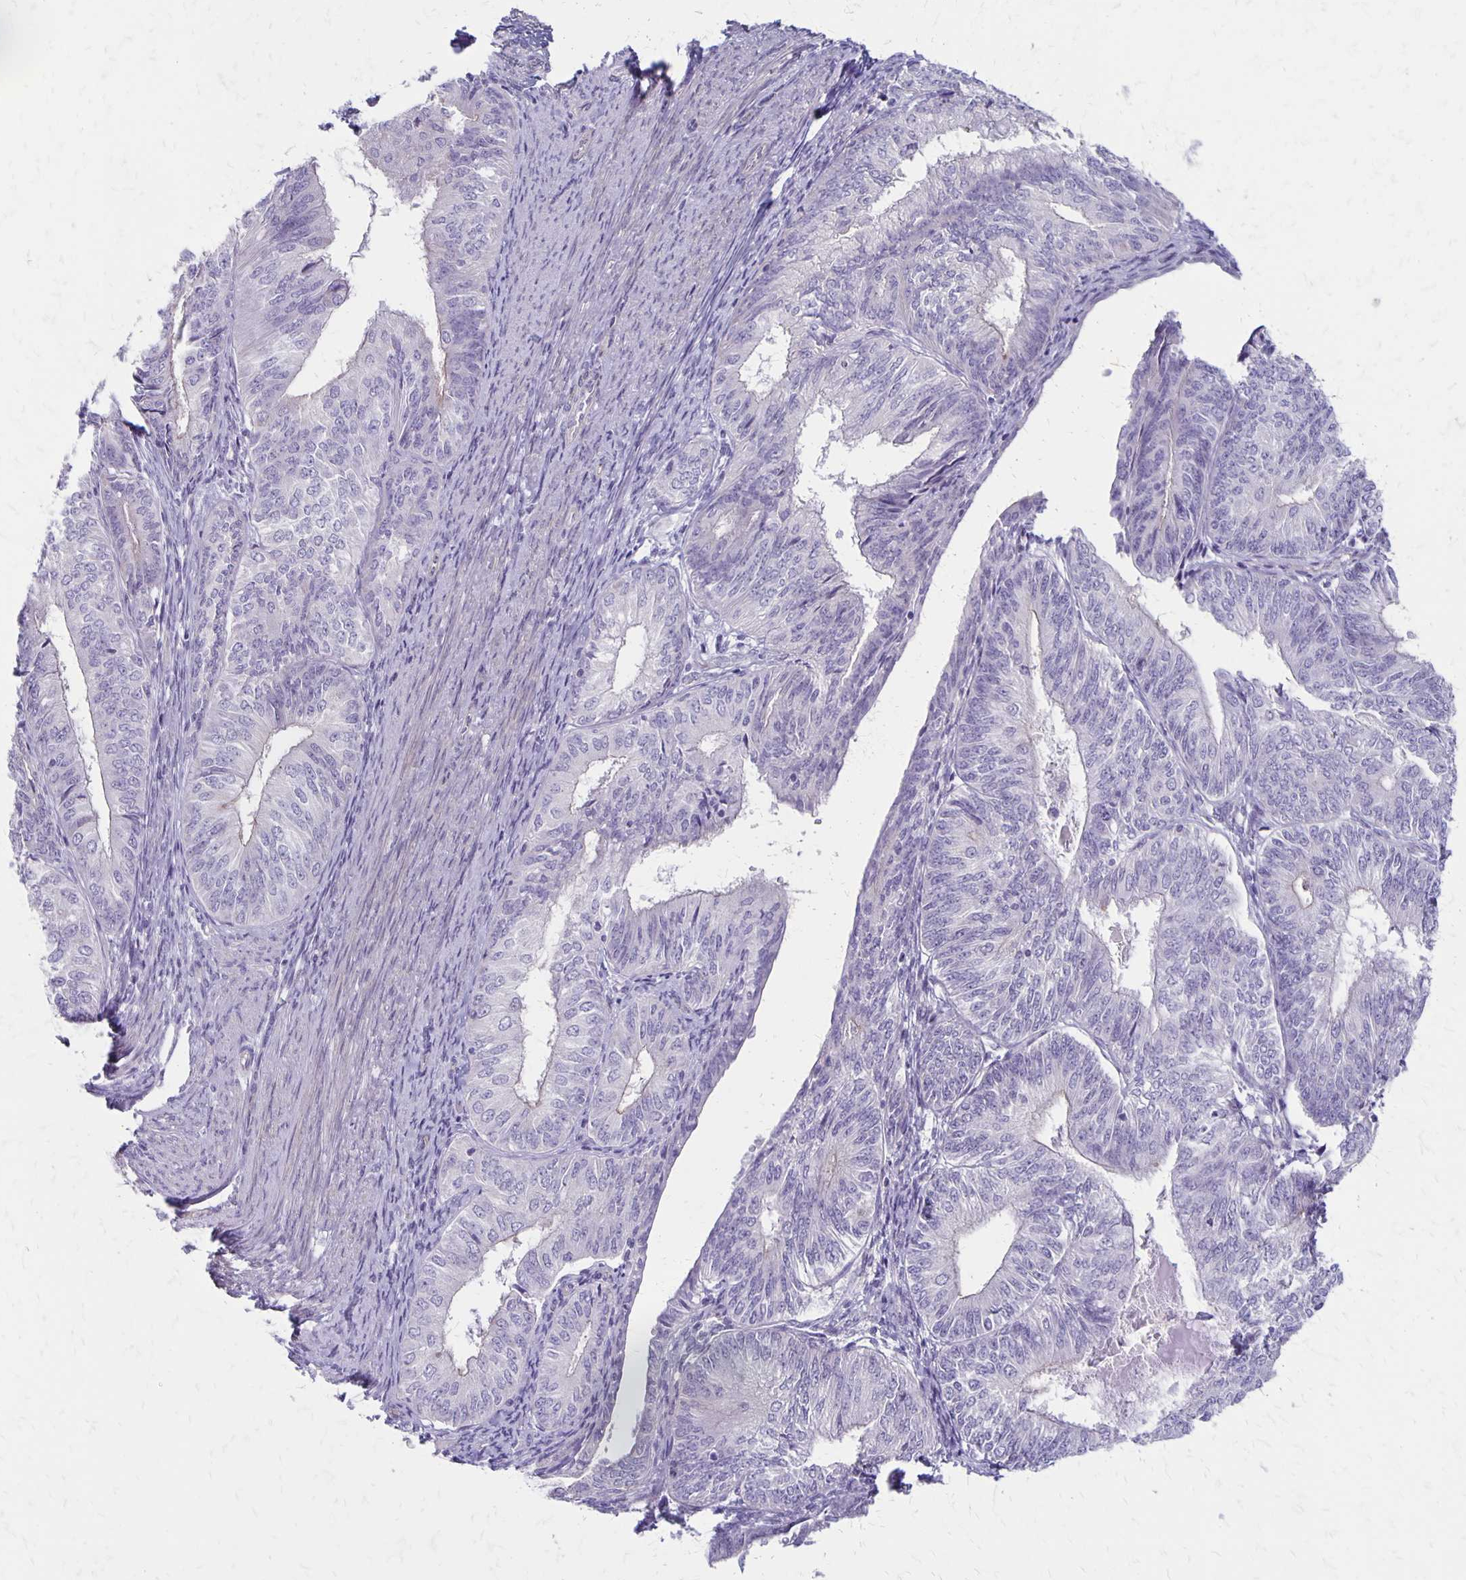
{"staining": {"intensity": "negative", "quantity": "none", "location": "none"}, "tissue": "endometrial cancer", "cell_type": "Tumor cells", "image_type": "cancer", "snomed": [{"axis": "morphology", "description": "Adenocarcinoma, NOS"}, {"axis": "topography", "description": "Endometrium"}], "caption": "Protein analysis of endometrial cancer reveals no significant staining in tumor cells. (Brightfield microscopy of DAB (3,3'-diaminobenzidine) immunohistochemistry (IHC) at high magnification).", "gene": "HOMER1", "patient": {"sex": "female", "age": 58}}